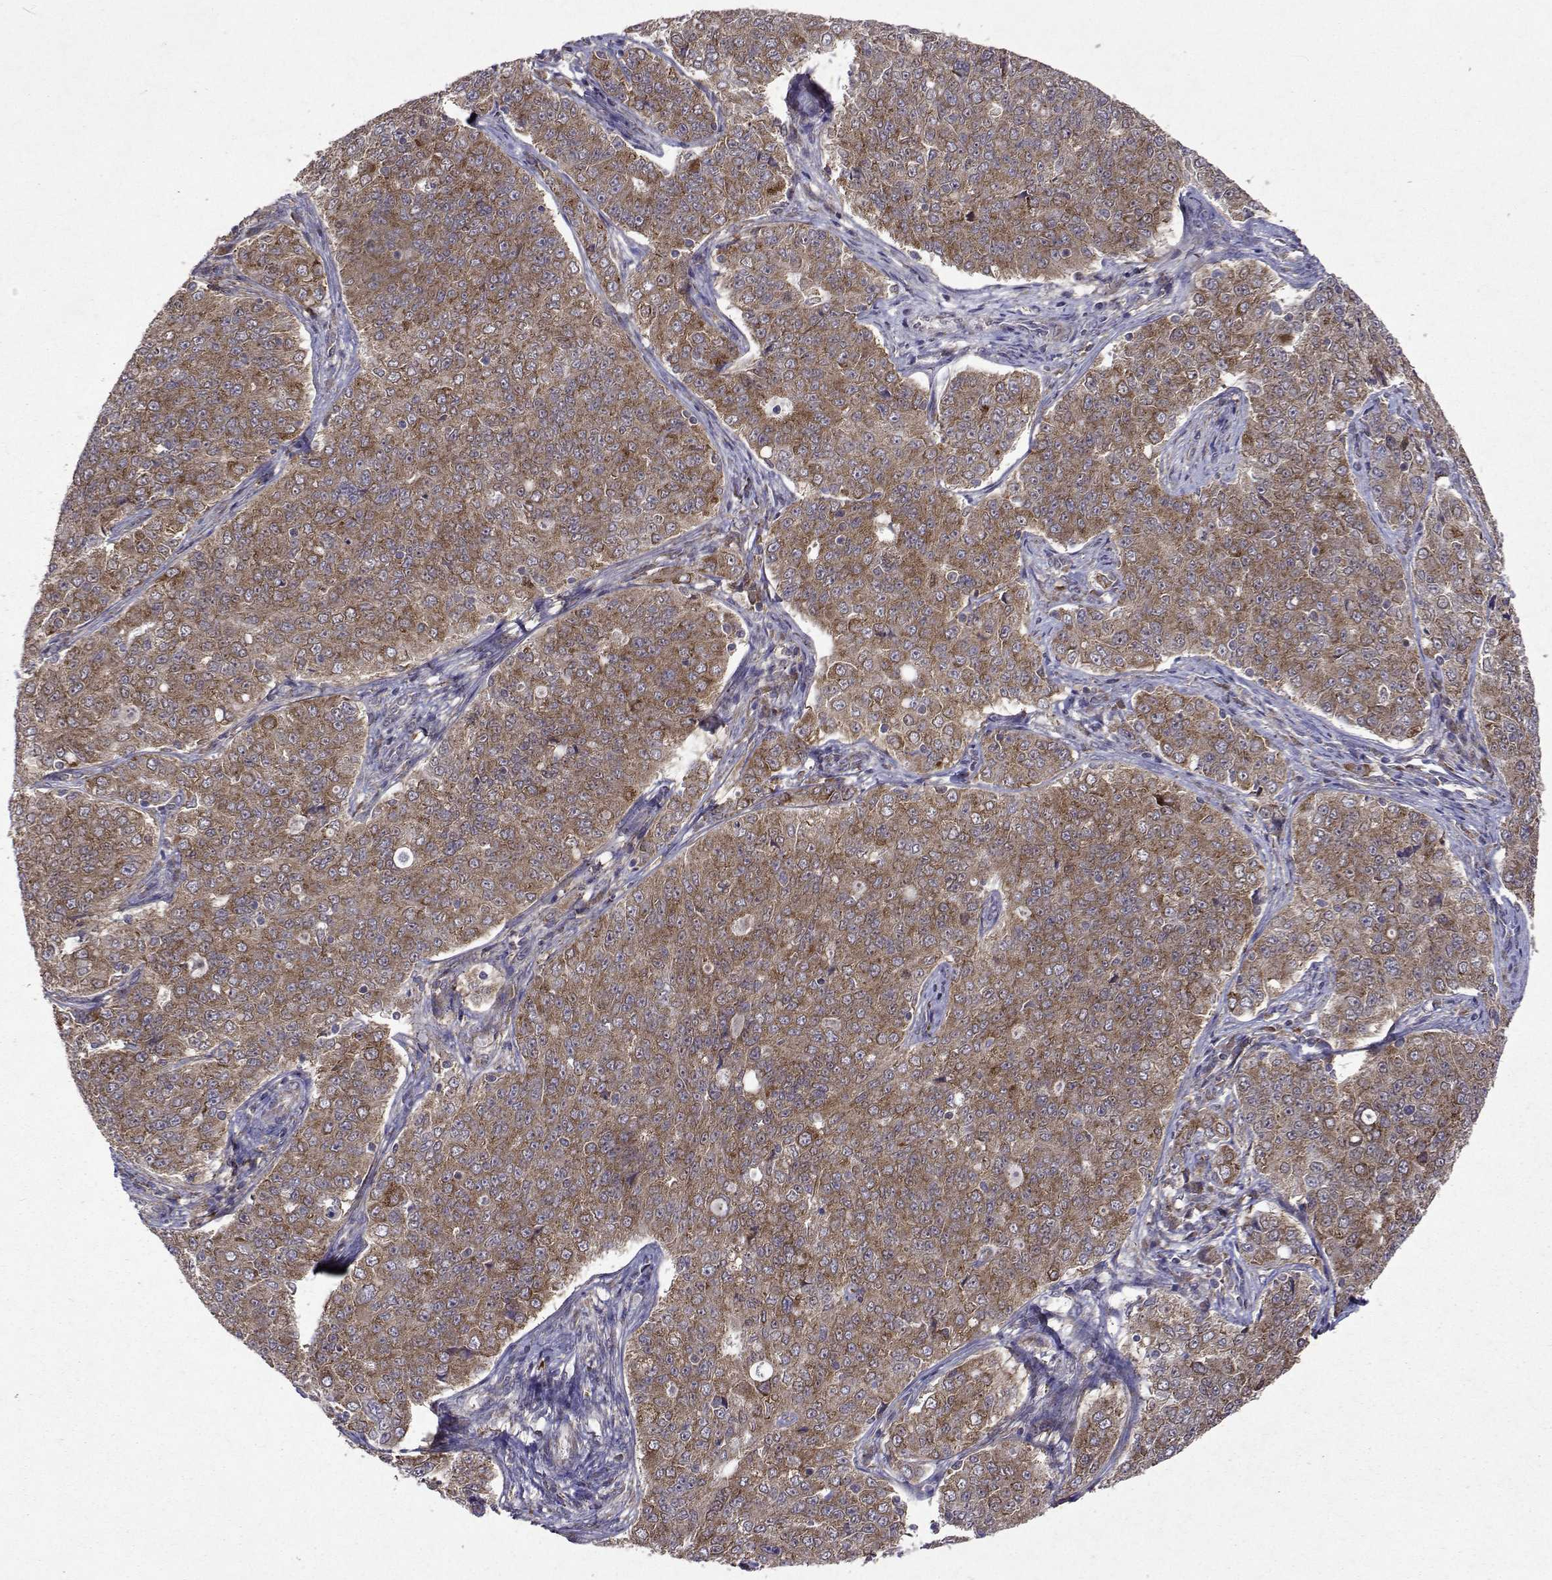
{"staining": {"intensity": "moderate", "quantity": ">75%", "location": "cytoplasmic/membranous"}, "tissue": "endometrial cancer", "cell_type": "Tumor cells", "image_type": "cancer", "snomed": [{"axis": "morphology", "description": "Adenocarcinoma, NOS"}, {"axis": "topography", "description": "Endometrium"}], "caption": "Human endometrial cancer stained with a protein marker displays moderate staining in tumor cells.", "gene": "TARBP2", "patient": {"sex": "female", "age": 43}}